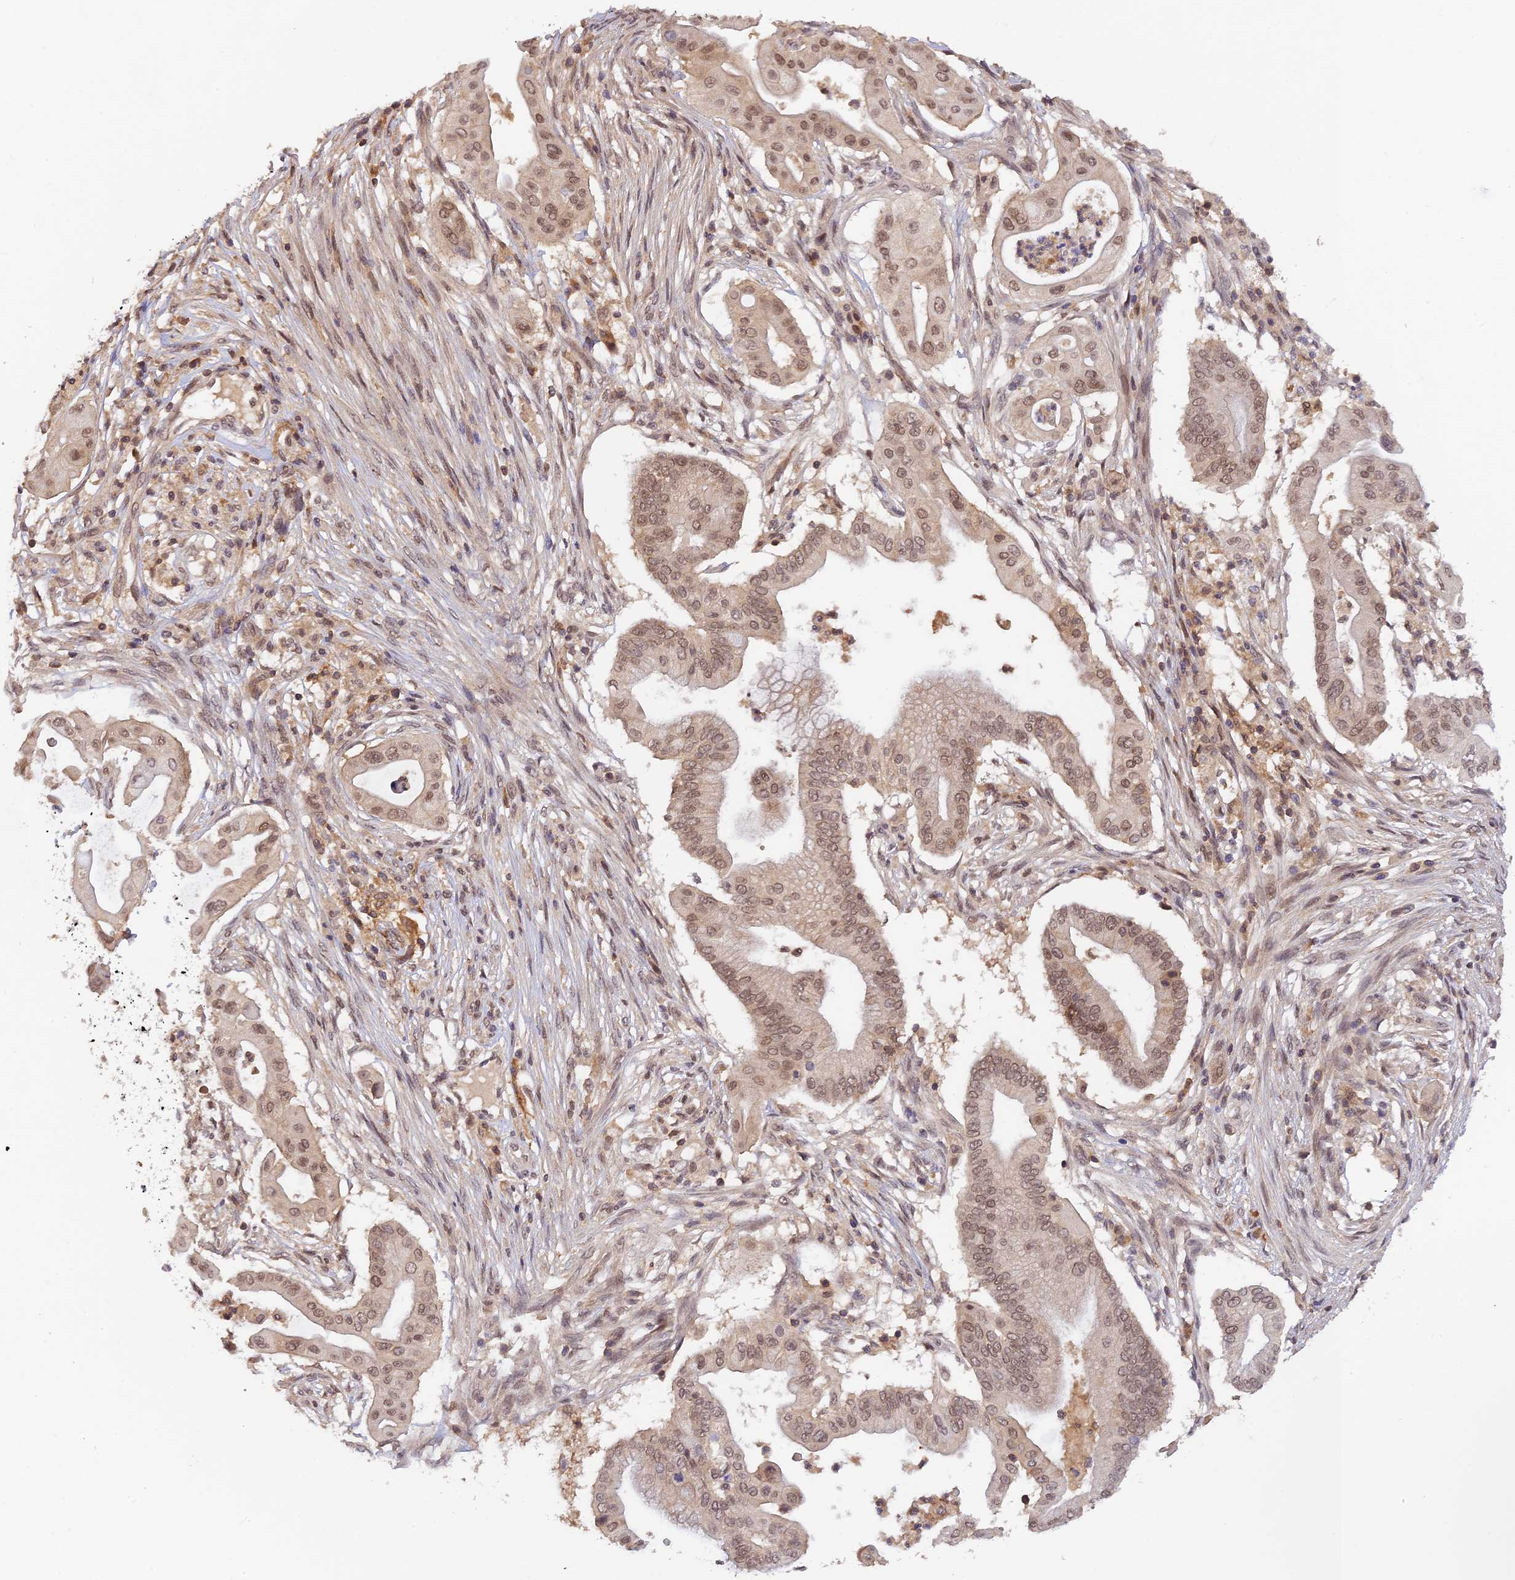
{"staining": {"intensity": "moderate", "quantity": ">75%", "location": "nuclear"}, "tissue": "pancreatic cancer", "cell_type": "Tumor cells", "image_type": "cancer", "snomed": [{"axis": "morphology", "description": "Adenocarcinoma, NOS"}, {"axis": "topography", "description": "Pancreas"}], "caption": "Adenocarcinoma (pancreatic) stained for a protein demonstrates moderate nuclear positivity in tumor cells.", "gene": "ZNF436", "patient": {"sex": "male", "age": 68}}